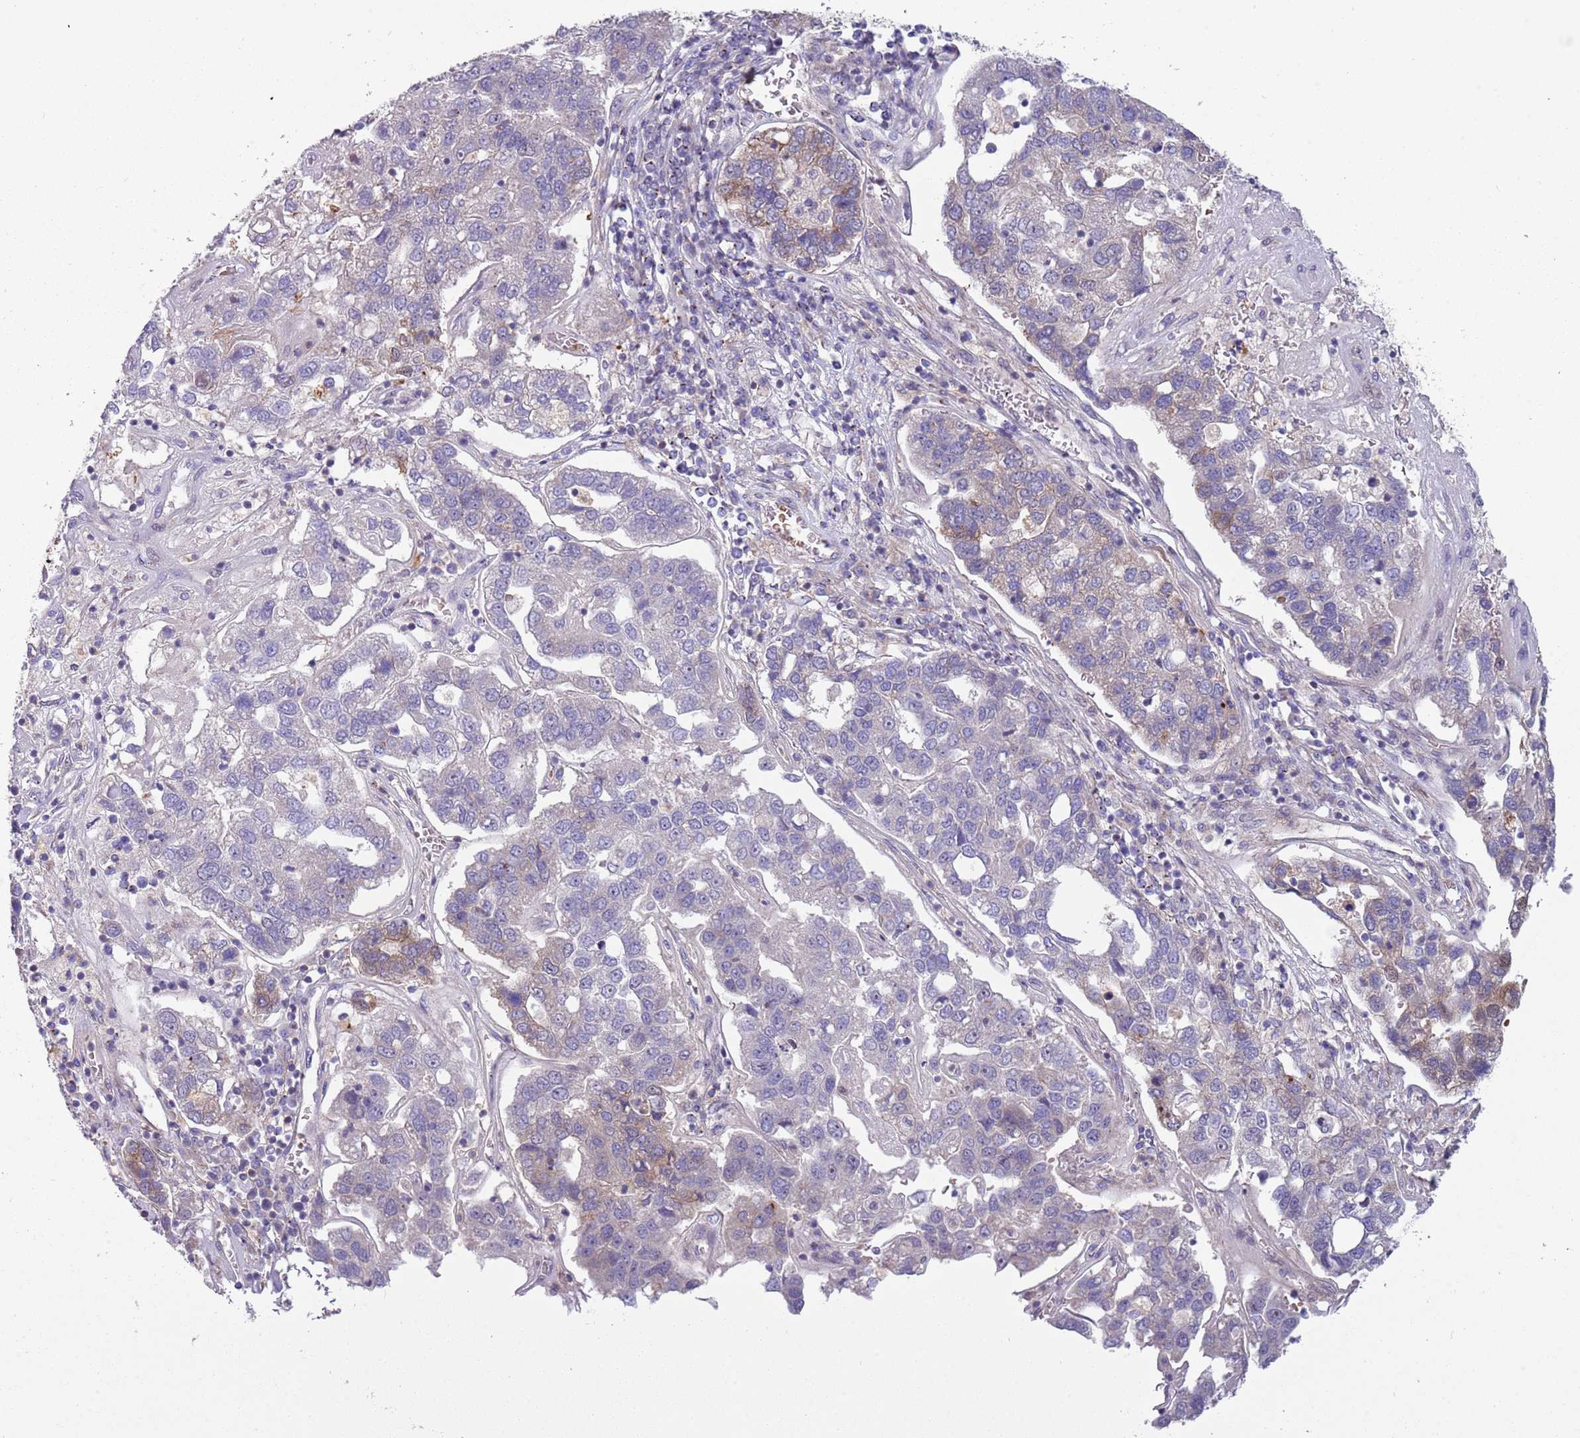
{"staining": {"intensity": "negative", "quantity": "none", "location": "none"}, "tissue": "pancreatic cancer", "cell_type": "Tumor cells", "image_type": "cancer", "snomed": [{"axis": "morphology", "description": "Adenocarcinoma, NOS"}, {"axis": "topography", "description": "Pancreas"}], "caption": "A micrograph of pancreatic cancer (adenocarcinoma) stained for a protein displays no brown staining in tumor cells.", "gene": "ITGB6", "patient": {"sex": "female", "age": 61}}